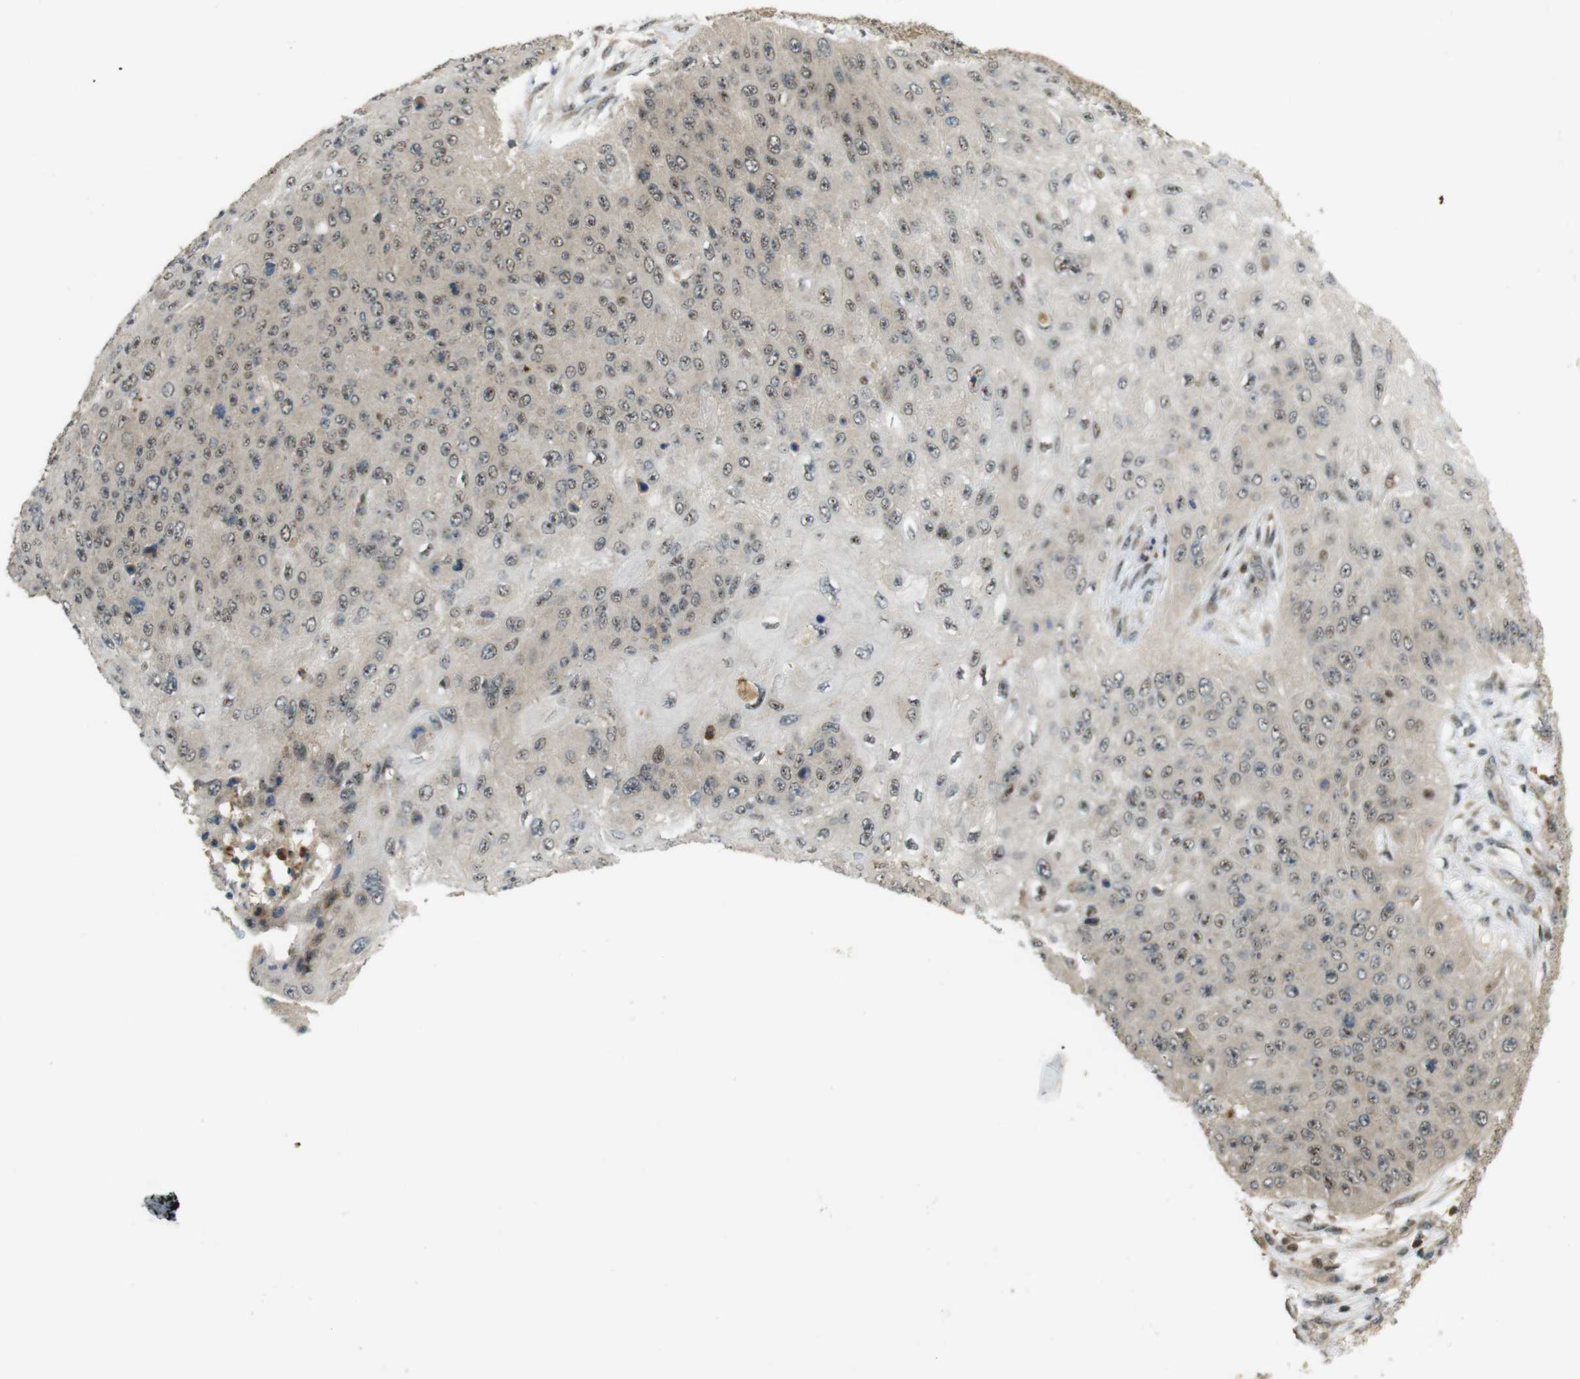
{"staining": {"intensity": "weak", "quantity": ">75%", "location": "cytoplasmic/membranous,nuclear"}, "tissue": "skin cancer", "cell_type": "Tumor cells", "image_type": "cancer", "snomed": [{"axis": "morphology", "description": "Squamous cell carcinoma, NOS"}, {"axis": "topography", "description": "Skin"}], "caption": "Skin squamous cell carcinoma stained with a protein marker reveals weak staining in tumor cells.", "gene": "TMX3", "patient": {"sex": "female", "age": 80}}